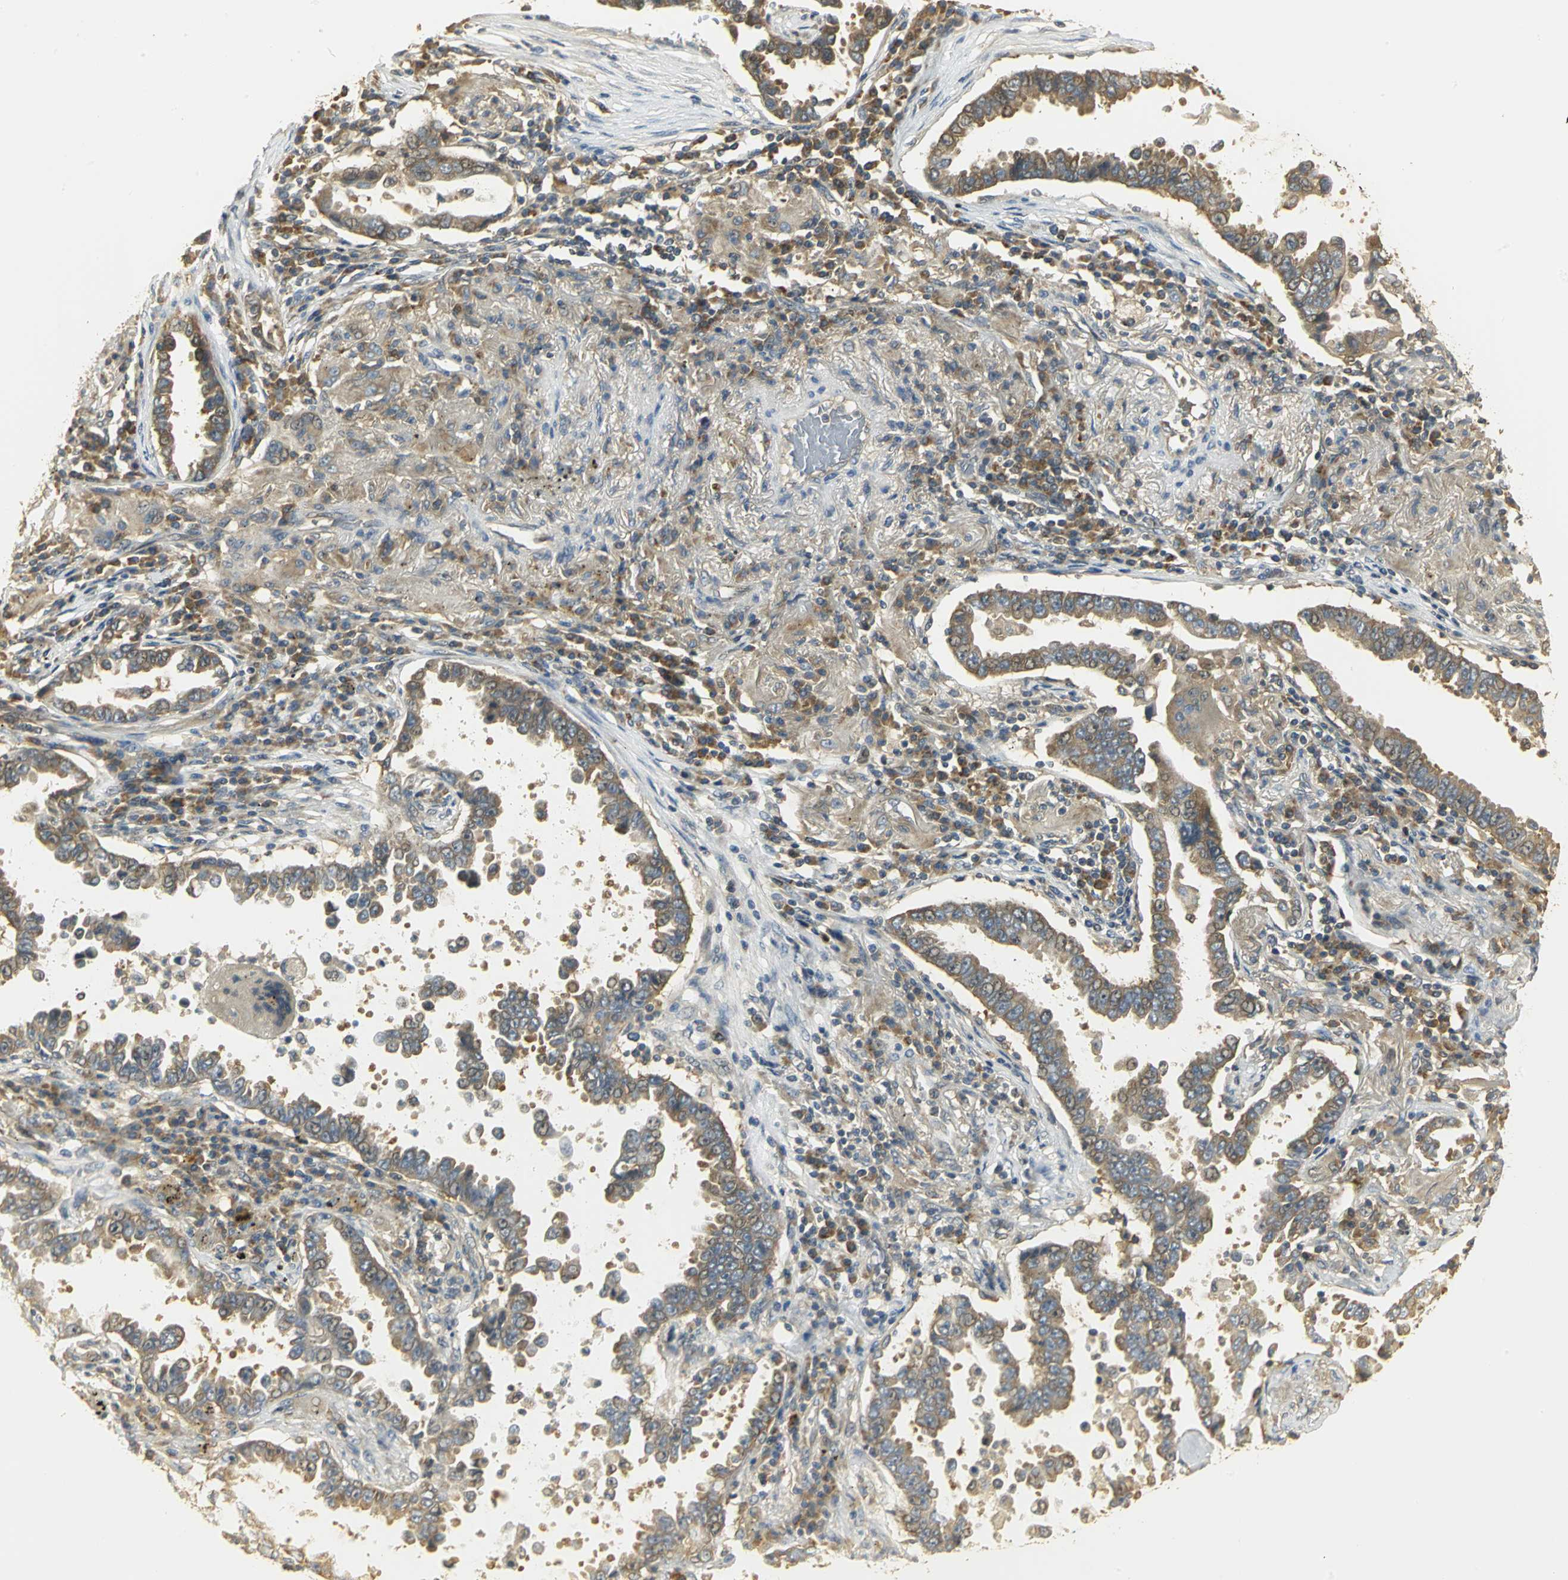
{"staining": {"intensity": "moderate", "quantity": ">75%", "location": "cytoplasmic/membranous"}, "tissue": "lung cancer", "cell_type": "Tumor cells", "image_type": "cancer", "snomed": [{"axis": "morphology", "description": "Normal tissue, NOS"}, {"axis": "morphology", "description": "Inflammation, NOS"}, {"axis": "morphology", "description": "Adenocarcinoma, NOS"}, {"axis": "topography", "description": "Lung"}], "caption": "Brown immunohistochemical staining in adenocarcinoma (lung) exhibits moderate cytoplasmic/membranous positivity in approximately >75% of tumor cells.", "gene": "RARS1", "patient": {"sex": "female", "age": 64}}